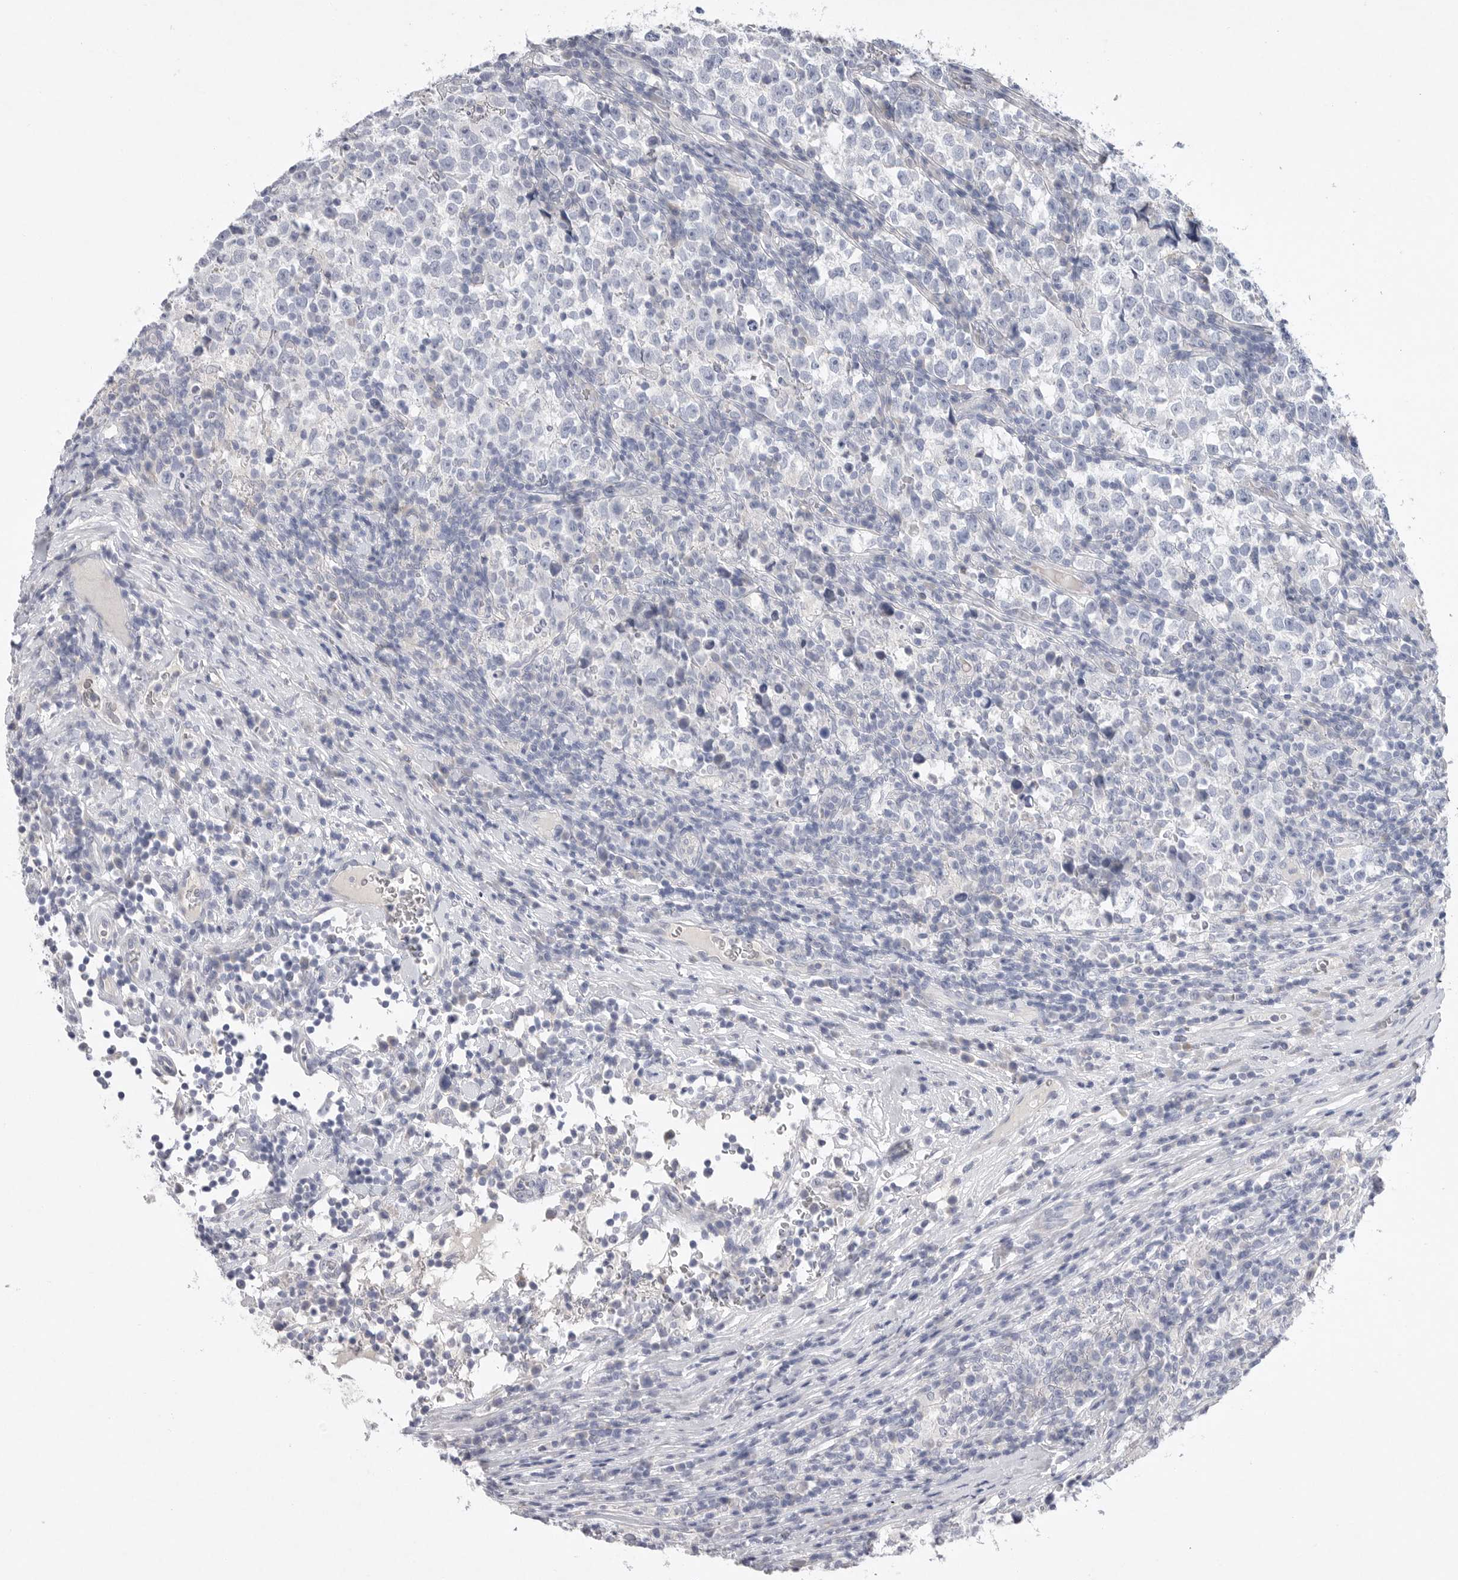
{"staining": {"intensity": "negative", "quantity": "none", "location": "none"}, "tissue": "testis cancer", "cell_type": "Tumor cells", "image_type": "cancer", "snomed": [{"axis": "morphology", "description": "Normal tissue, NOS"}, {"axis": "morphology", "description": "Seminoma, NOS"}, {"axis": "topography", "description": "Testis"}], "caption": "Immunohistochemical staining of human testis cancer demonstrates no significant staining in tumor cells.", "gene": "CAMK2B", "patient": {"sex": "male", "age": 43}}